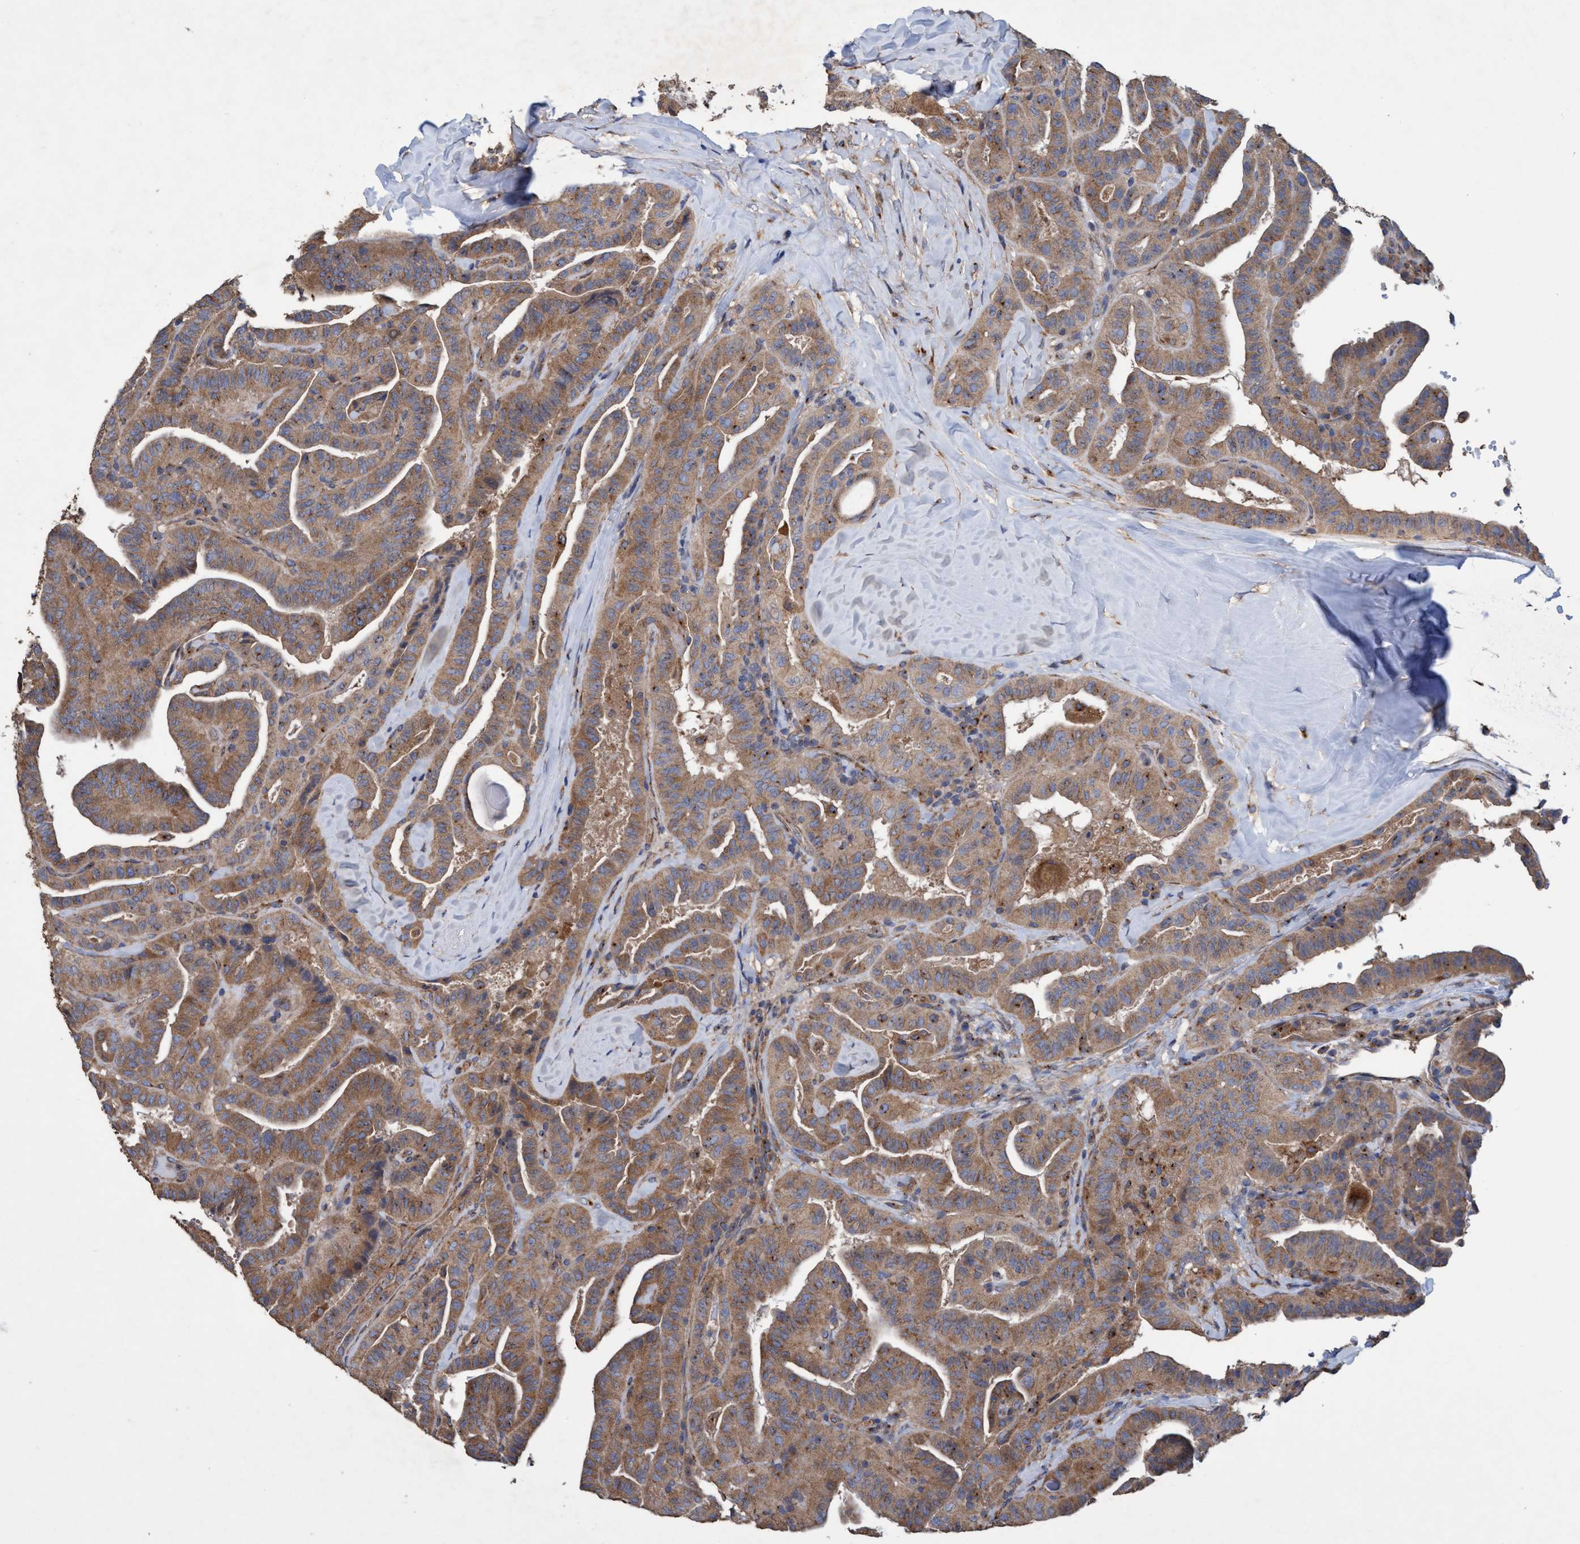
{"staining": {"intensity": "moderate", "quantity": ">75%", "location": "cytoplasmic/membranous"}, "tissue": "thyroid cancer", "cell_type": "Tumor cells", "image_type": "cancer", "snomed": [{"axis": "morphology", "description": "Papillary adenocarcinoma, NOS"}, {"axis": "topography", "description": "Thyroid gland"}], "caption": "High-power microscopy captured an immunohistochemistry photomicrograph of thyroid cancer, revealing moderate cytoplasmic/membranous positivity in about >75% of tumor cells. The protein of interest is stained brown, and the nuclei are stained in blue (DAB IHC with brightfield microscopy, high magnification).", "gene": "BICD2", "patient": {"sex": "male", "age": 77}}